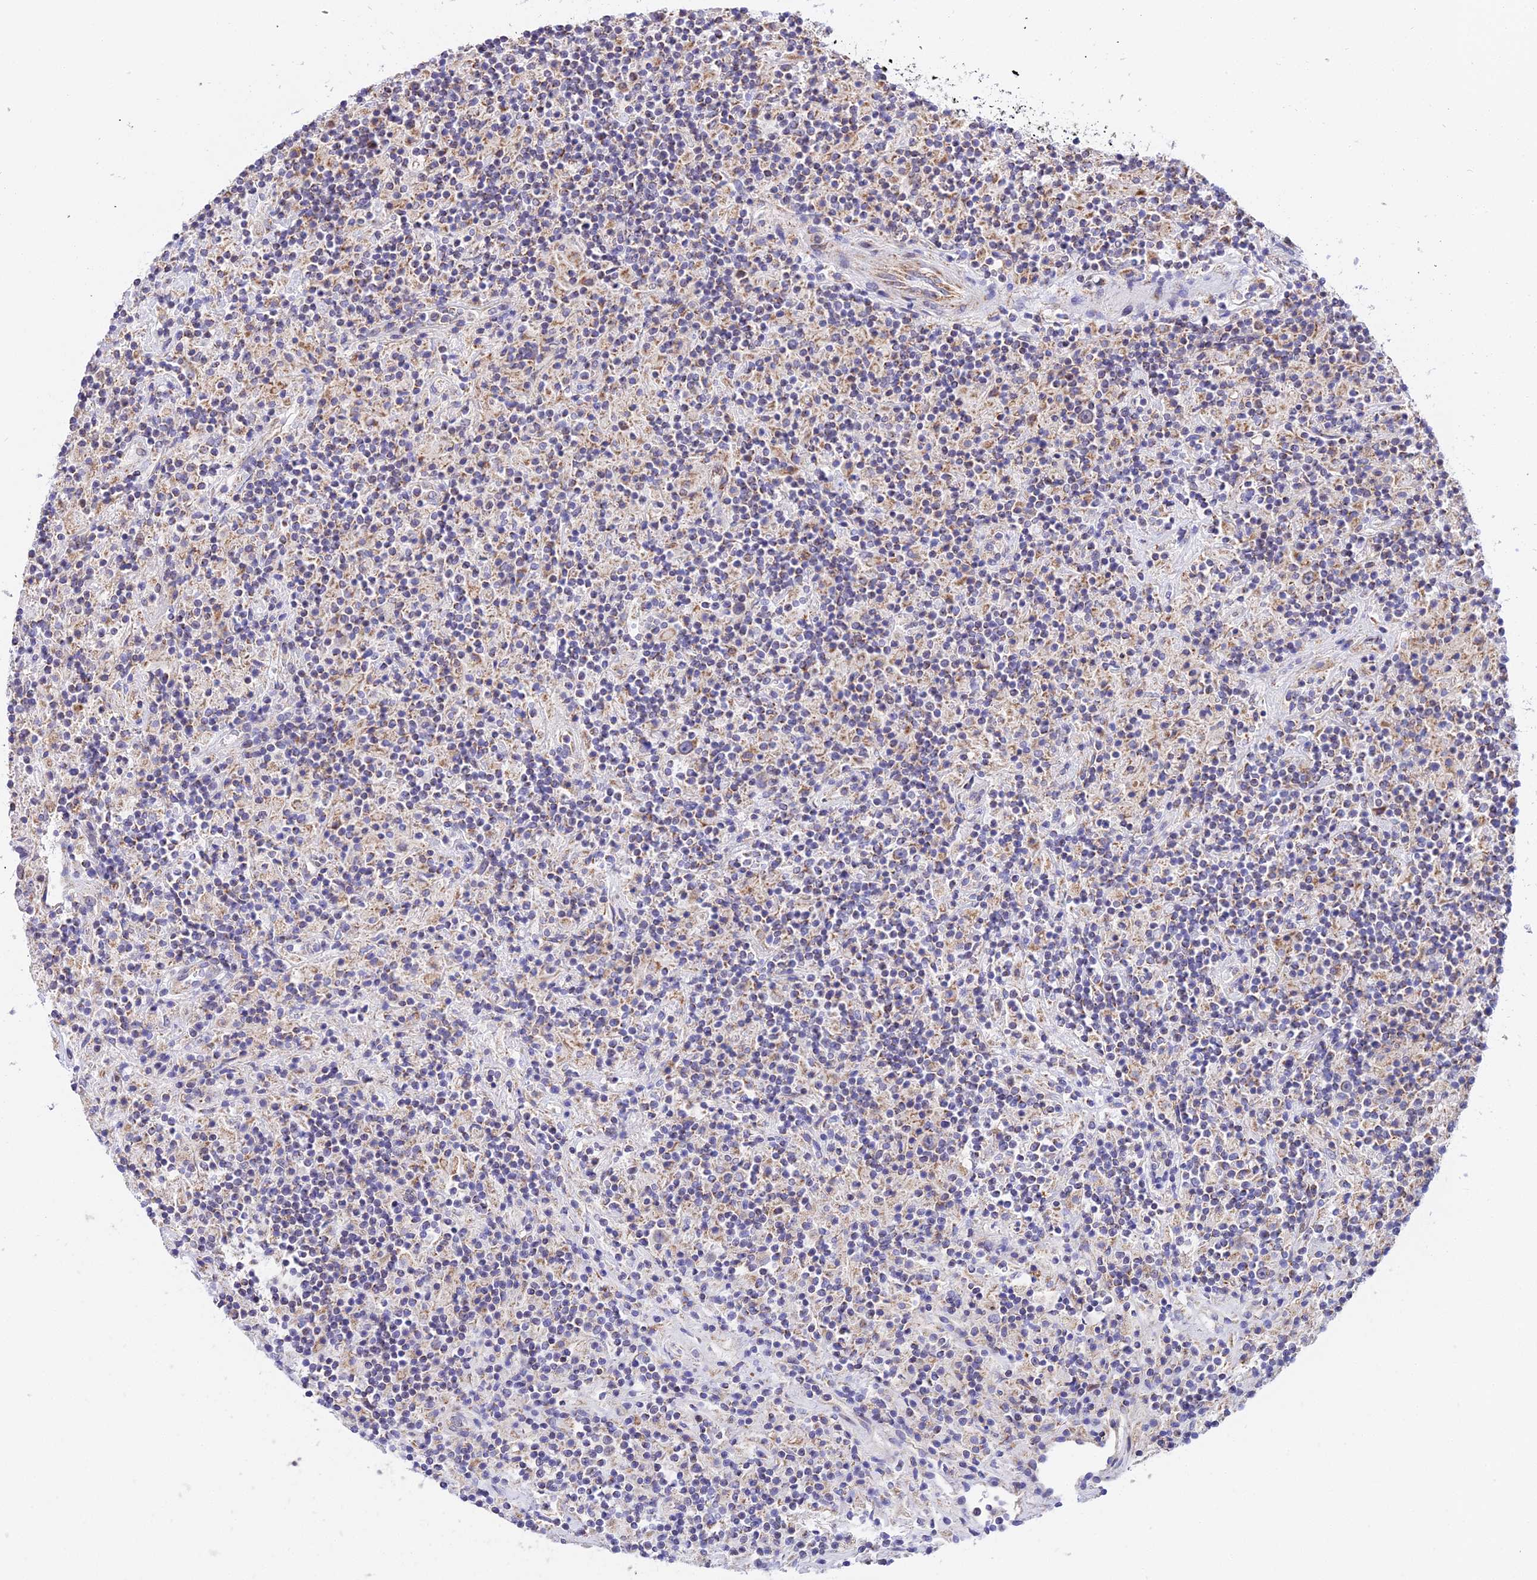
{"staining": {"intensity": "weak", "quantity": "<25%", "location": "cytoplasmic/membranous"}, "tissue": "lymphoma", "cell_type": "Tumor cells", "image_type": "cancer", "snomed": [{"axis": "morphology", "description": "Hodgkin's disease, NOS"}, {"axis": "topography", "description": "Lymph node"}], "caption": "Immunohistochemistry (IHC) of human lymphoma displays no positivity in tumor cells. (DAB (3,3'-diaminobenzidine) IHC visualized using brightfield microscopy, high magnification).", "gene": "ATP5PB", "patient": {"sex": "male", "age": 70}}